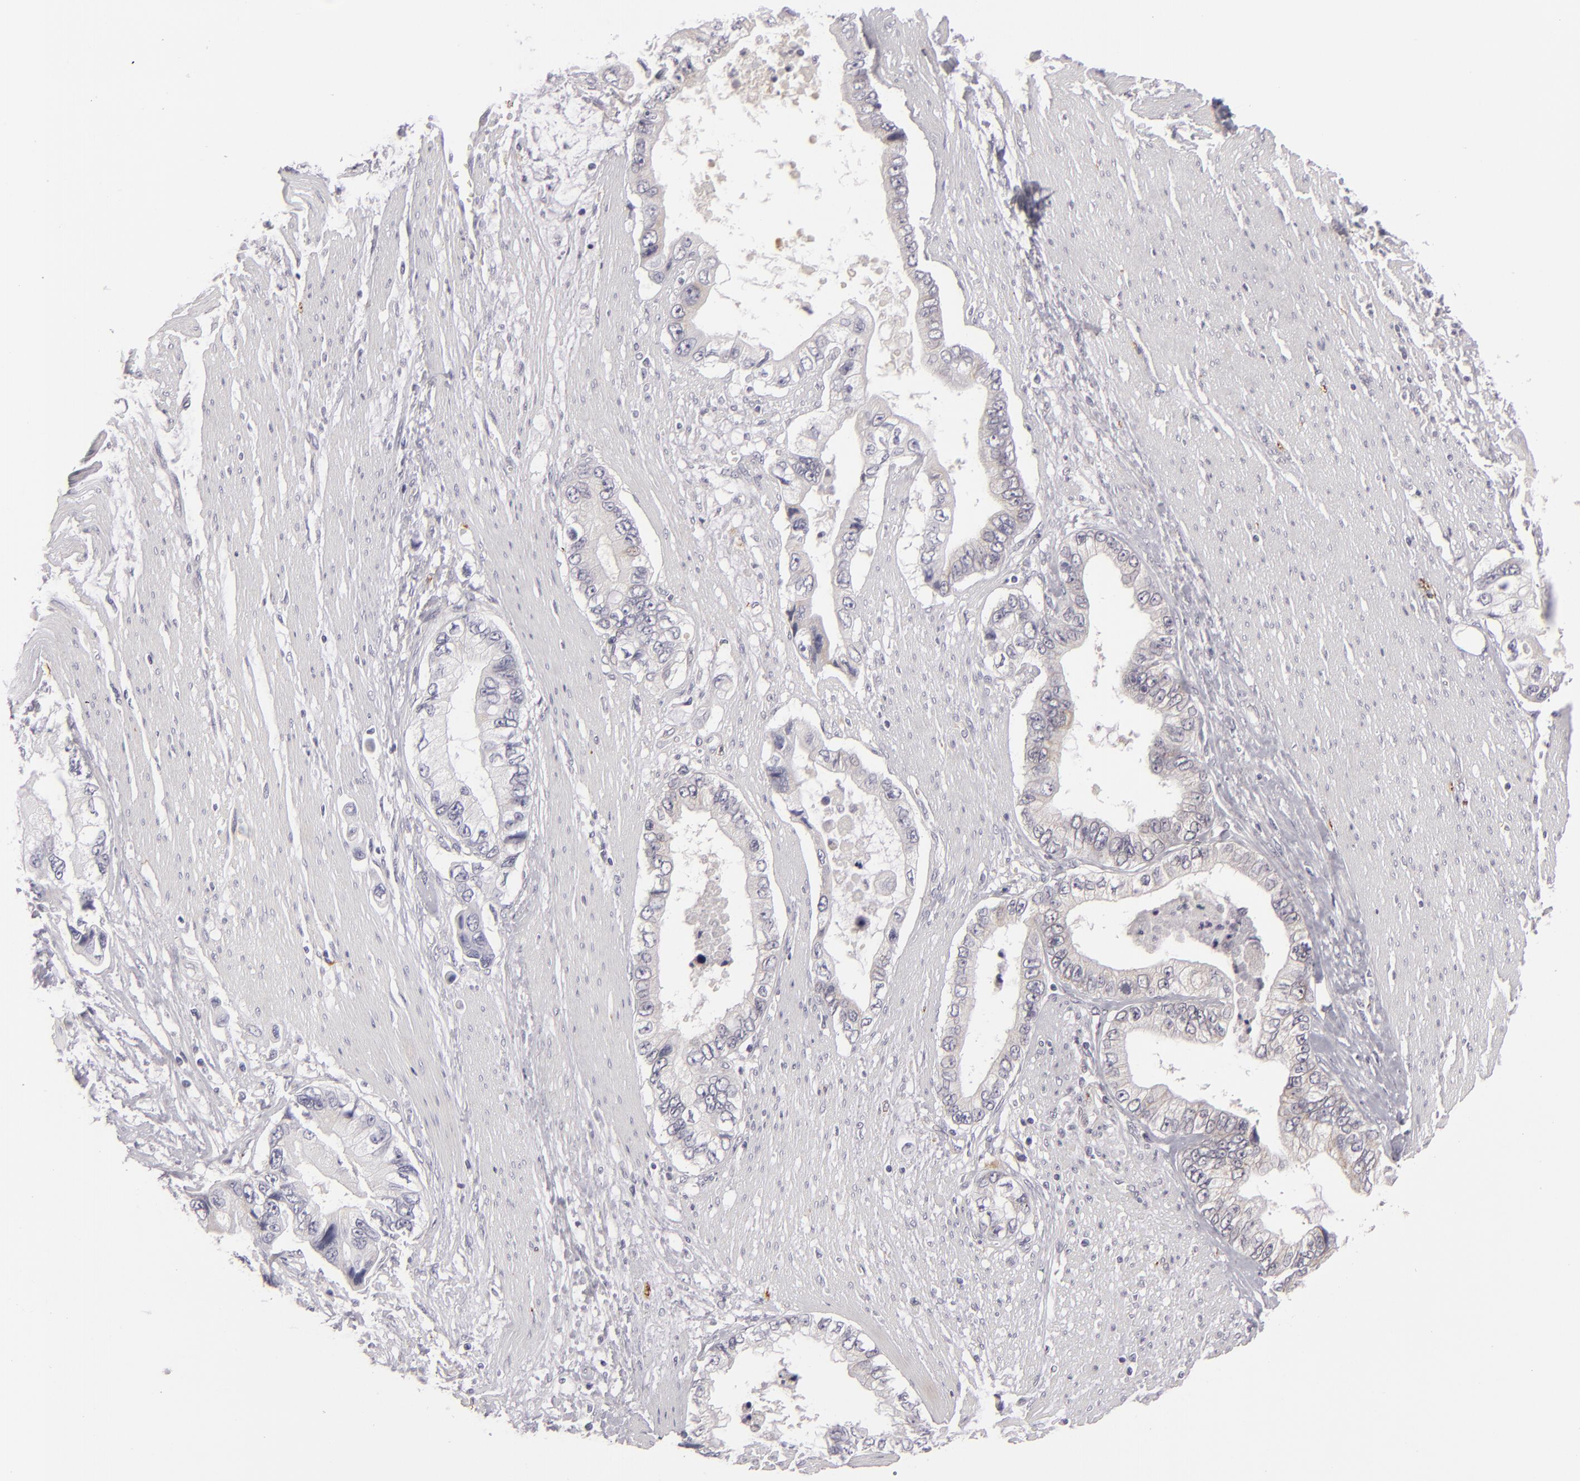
{"staining": {"intensity": "negative", "quantity": "none", "location": "none"}, "tissue": "pancreatic cancer", "cell_type": "Tumor cells", "image_type": "cancer", "snomed": [{"axis": "morphology", "description": "Adenocarcinoma, NOS"}, {"axis": "topography", "description": "Pancreas"}, {"axis": "topography", "description": "Stomach, upper"}], "caption": "High power microscopy micrograph of an immunohistochemistry histopathology image of pancreatic adenocarcinoma, revealing no significant positivity in tumor cells. The staining is performed using DAB (3,3'-diaminobenzidine) brown chromogen with nuclei counter-stained in using hematoxylin.", "gene": "ALCAM", "patient": {"sex": "male", "age": 77}}